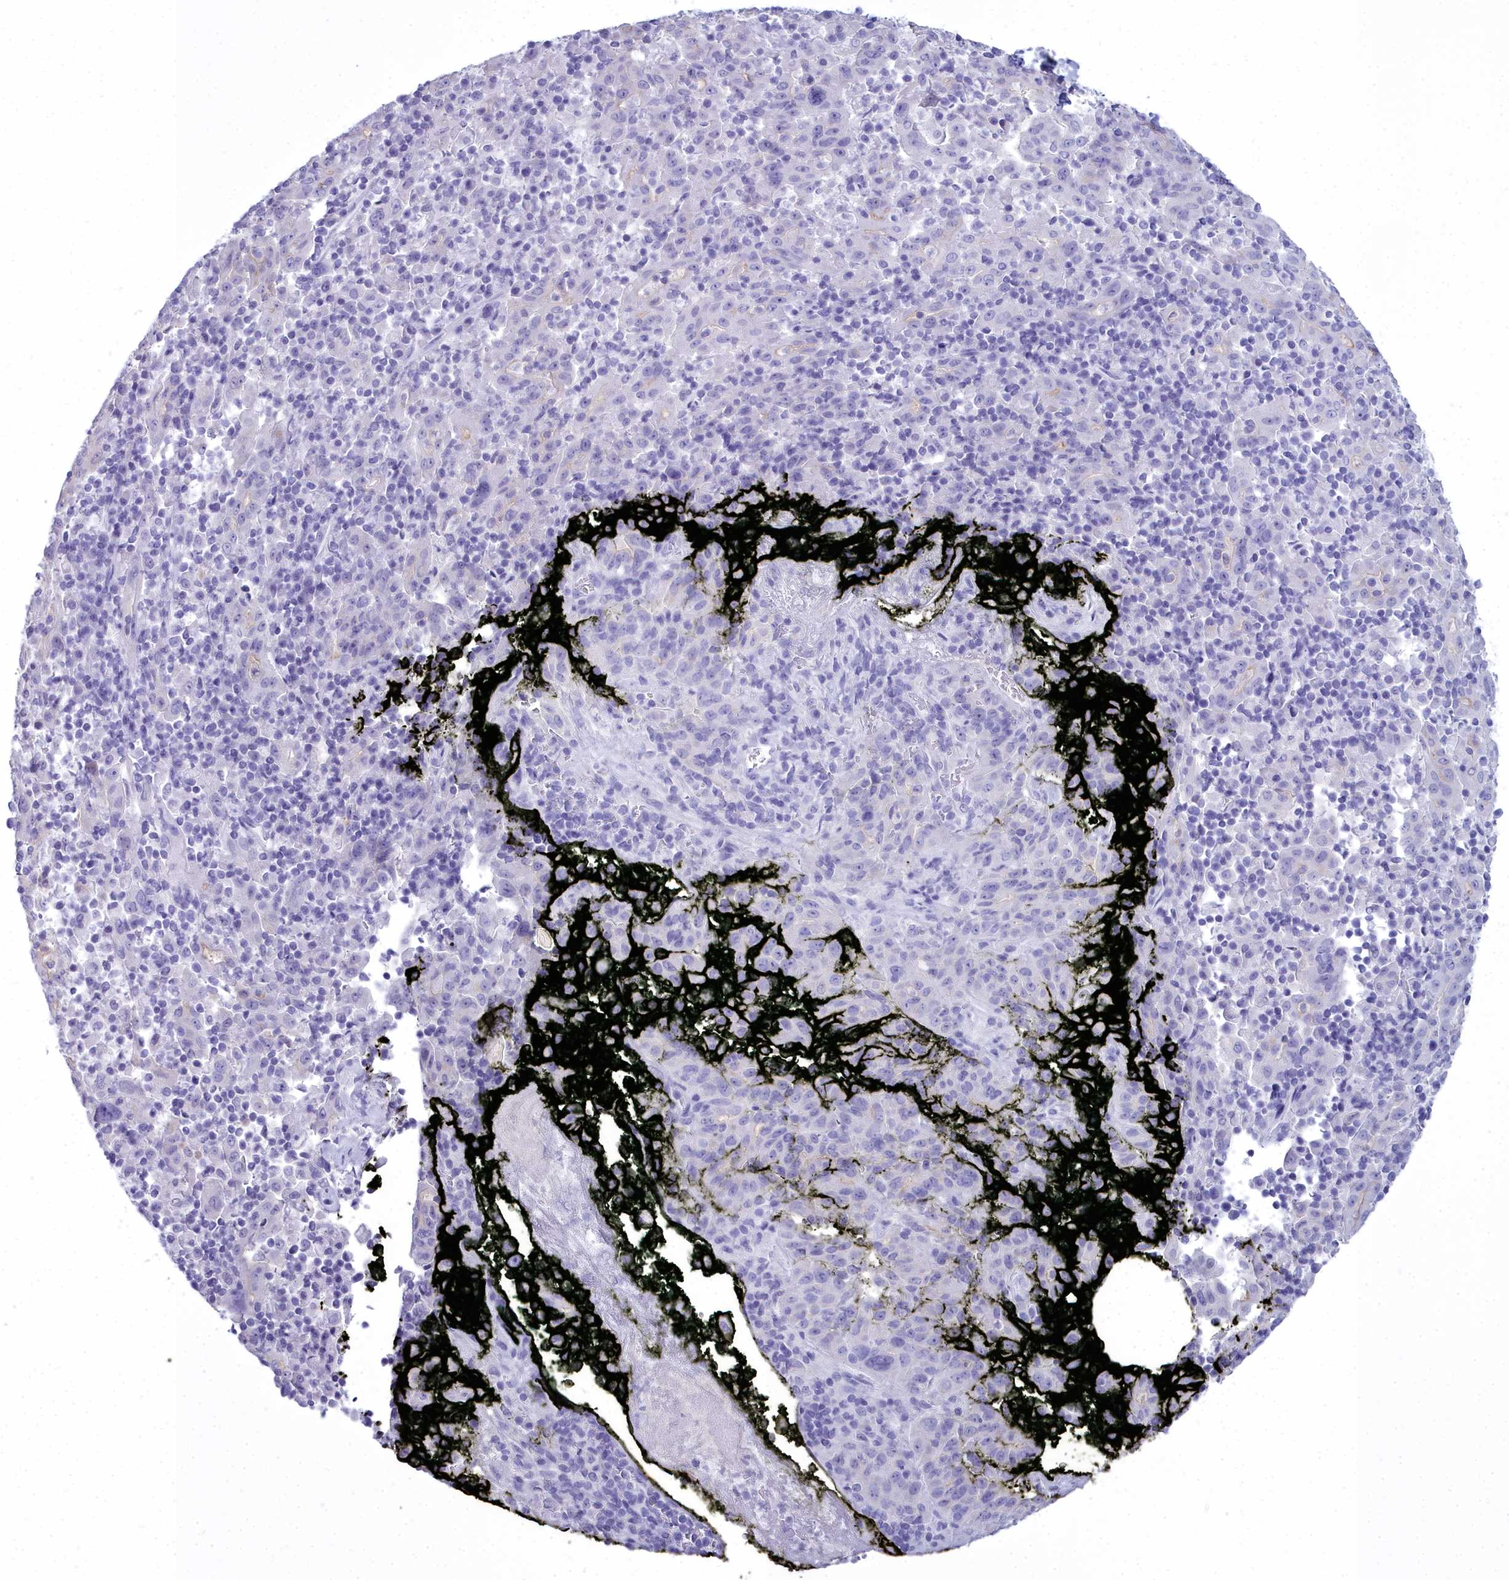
{"staining": {"intensity": "negative", "quantity": "none", "location": "none"}, "tissue": "pancreatic cancer", "cell_type": "Tumor cells", "image_type": "cancer", "snomed": [{"axis": "morphology", "description": "Adenocarcinoma, NOS"}, {"axis": "topography", "description": "Pancreas"}], "caption": "Tumor cells are negative for brown protein staining in pancreatic cancer (adenocarcinoma).", "gene": "MAP6", "patient": {"sex": "male", "age": 63}}